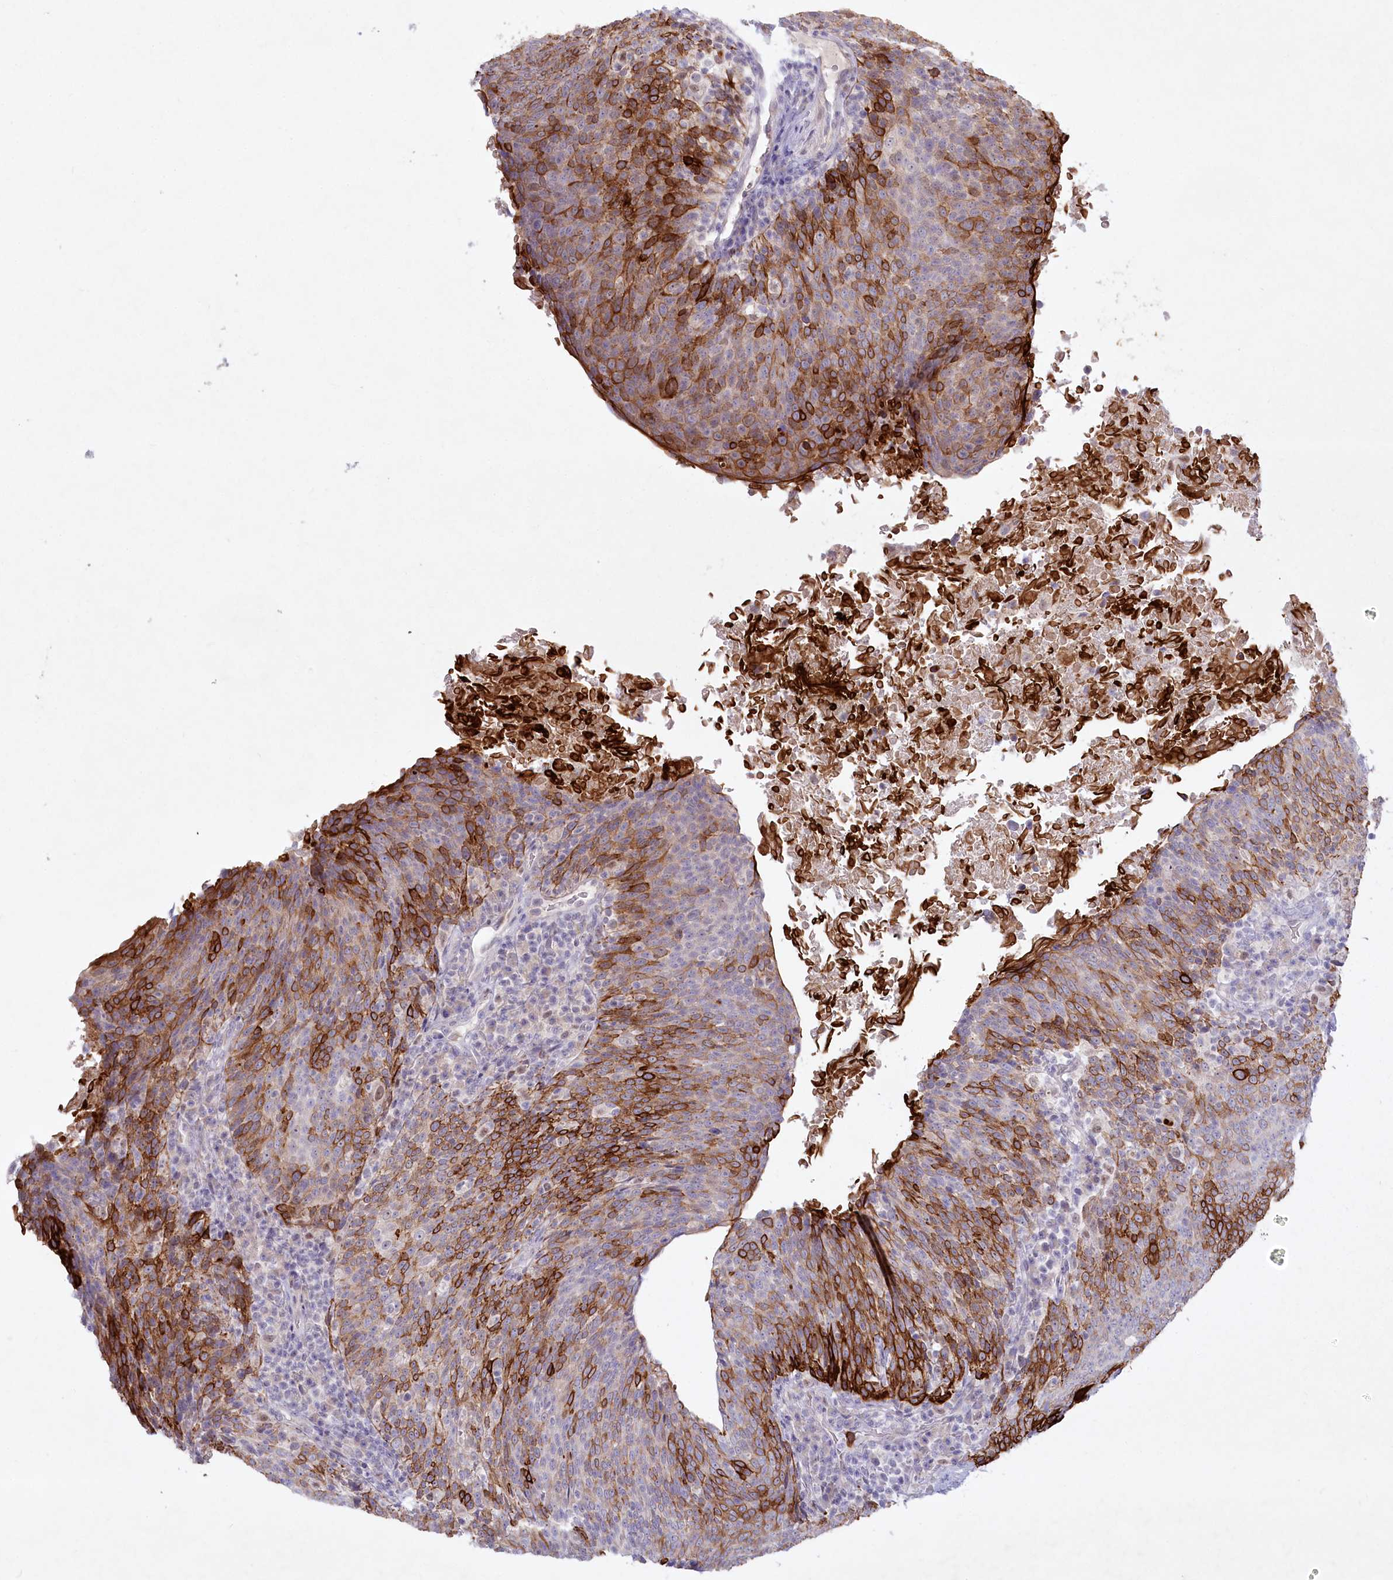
{"staining": {"intensity": "strong", "quantity": "25%-75%", "location": "cytoplasmic/membranous"}, "tissue": "head and neck cancer", "cell_type": "Tumor cells", "image_type": "cancer", "snomed": [{"axis": "morphology", "description": "Squamous cell carcinoma, NOS"}, {"axis": "morphology", "description": "Squamous cell carcinoma, metastatic, NOS"}, {"axis": "topography", "description": "Lymph node"}, {"axis": "topography", "description": "Head-Neck"}], "caption": "A histopathology image of metastatic squamous cell carcinoma (head and neck) stained for a protein demonstrates strong cytoplasmic/membranous brown staining in tumor cells. (brown staining indicates protein expression, while blue staining denotes nuclei).", "gene": "ABITRAM", "patient": {"sex": "male", "age": 62}}